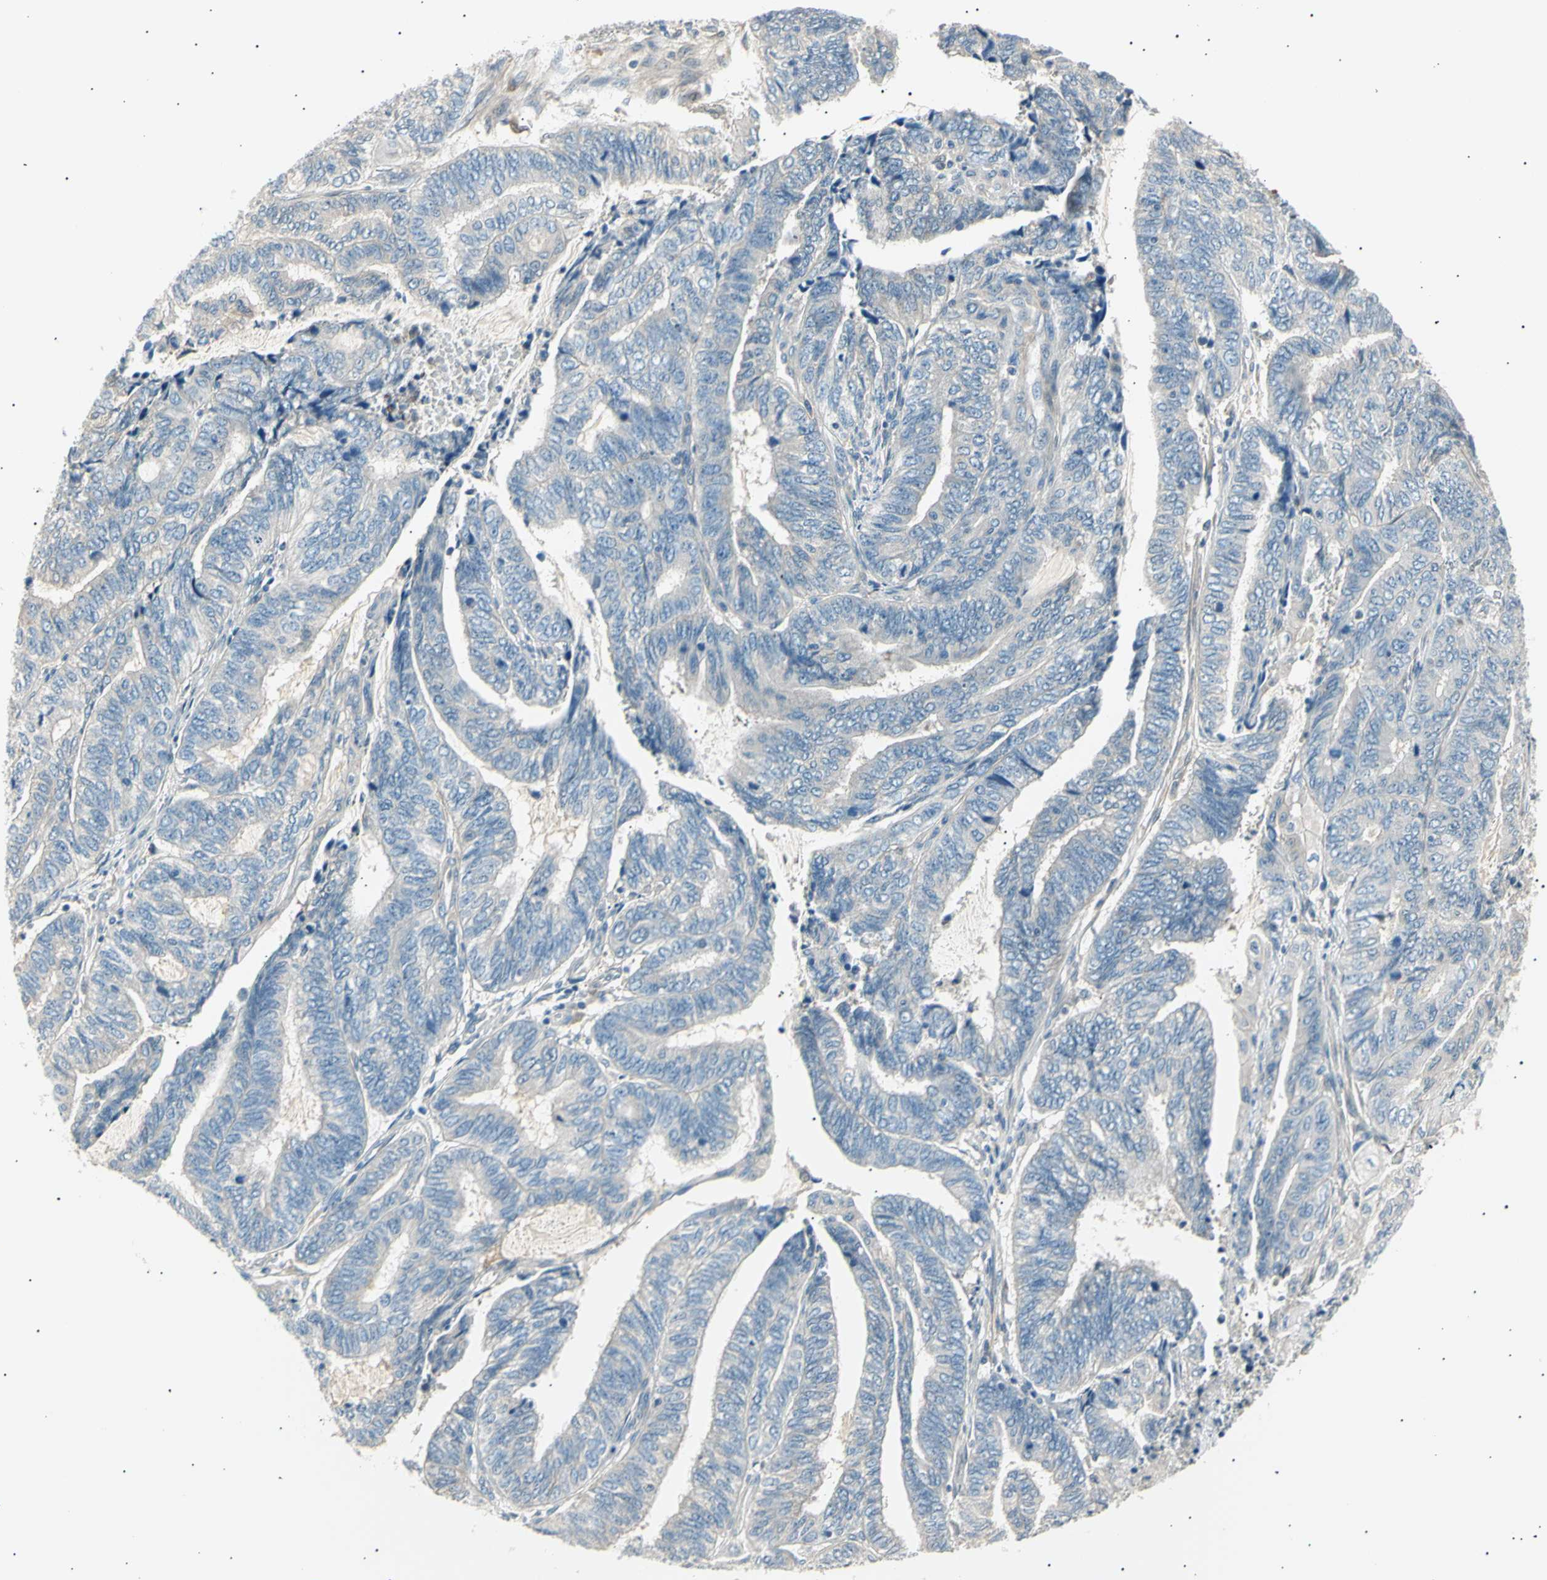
{"staining": {"intensity": "negative", "quantity": "none", "location": "none"}, "tissue": "endometrial cancer", "cell_type": "Tumor cells", "image_type": "cancer", "snomed": [{"axis": "morphology", "description": "Adenocarcinoma, NOS"}, {"axis": "topography", "description": "Uterus"}, {"axis": "topography", "description": "Endometrium"}], "caption": "Immunohistochemical staining of human endometrial cancer shows no significant staining in tumor cells.", "gene": "LHPP", "patient": {"sex": "female", "age": 70}}